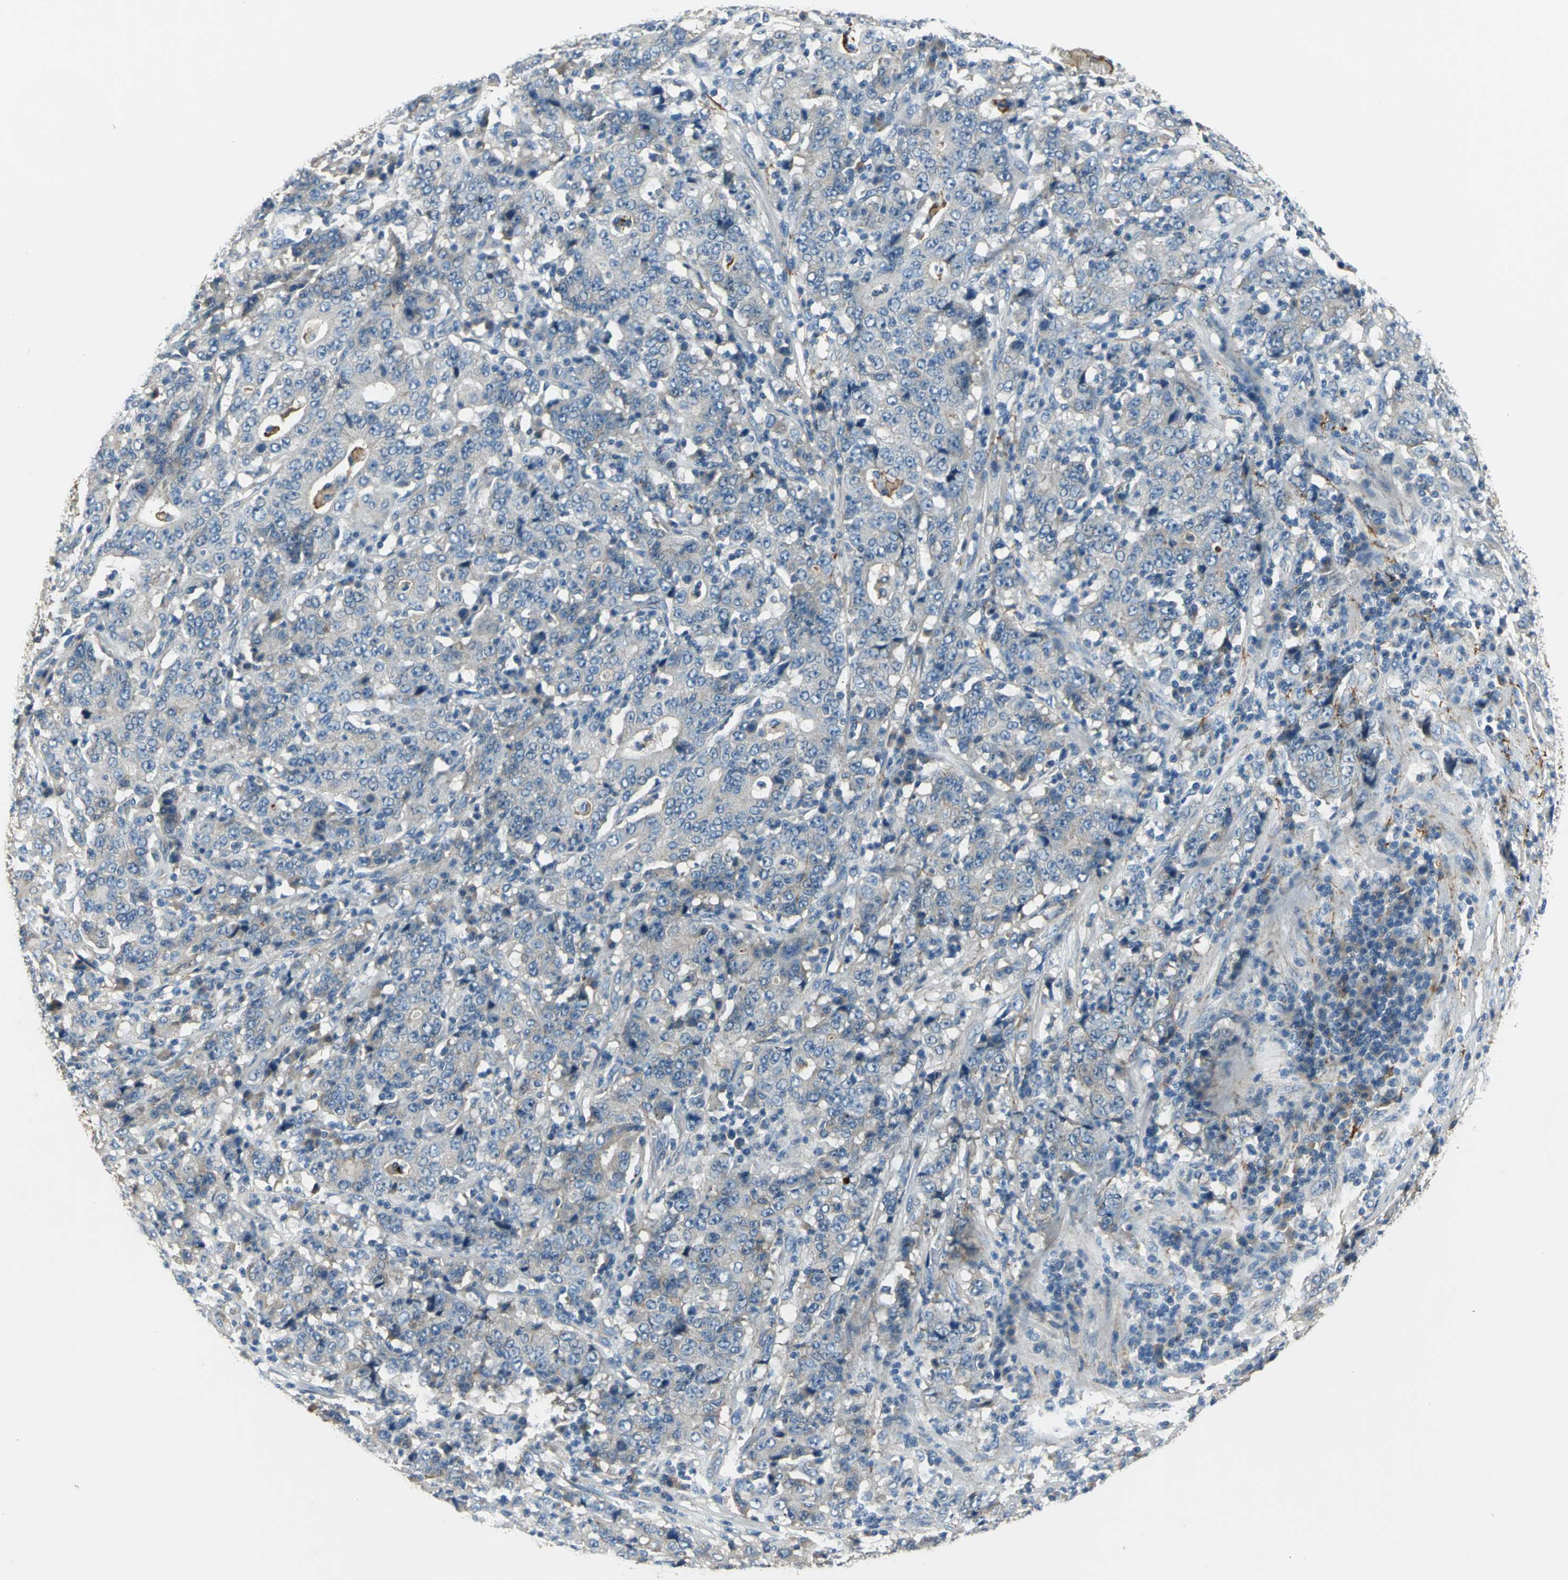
{"staining": {"intensity": "moderate", "quantity": "25%-75%", "location": "cytoplasmic/membranous"}, "tissue": "stomach cancer", "cell_type": "Tumor cells", "image_type": "cancer", "snomed": [{"axis": "morphology", "description": "Normal tissue, NOS"}, {"axis": "morphology", "description": "Adenocarcinoma, NOS"}, {"axis": "topography", "description": "Stomach, upper"}, {"axis": "topography", "description": "Stomach"}], "caption": "There is medium levels of moderate cytoplasmic/membranous positivity in tumor cells of stomach cancer, as demonstrated by immunohistochemical staining (brown color).", "gene": "SLC16A7", "patient": {"sex": "male", "age": 59}}